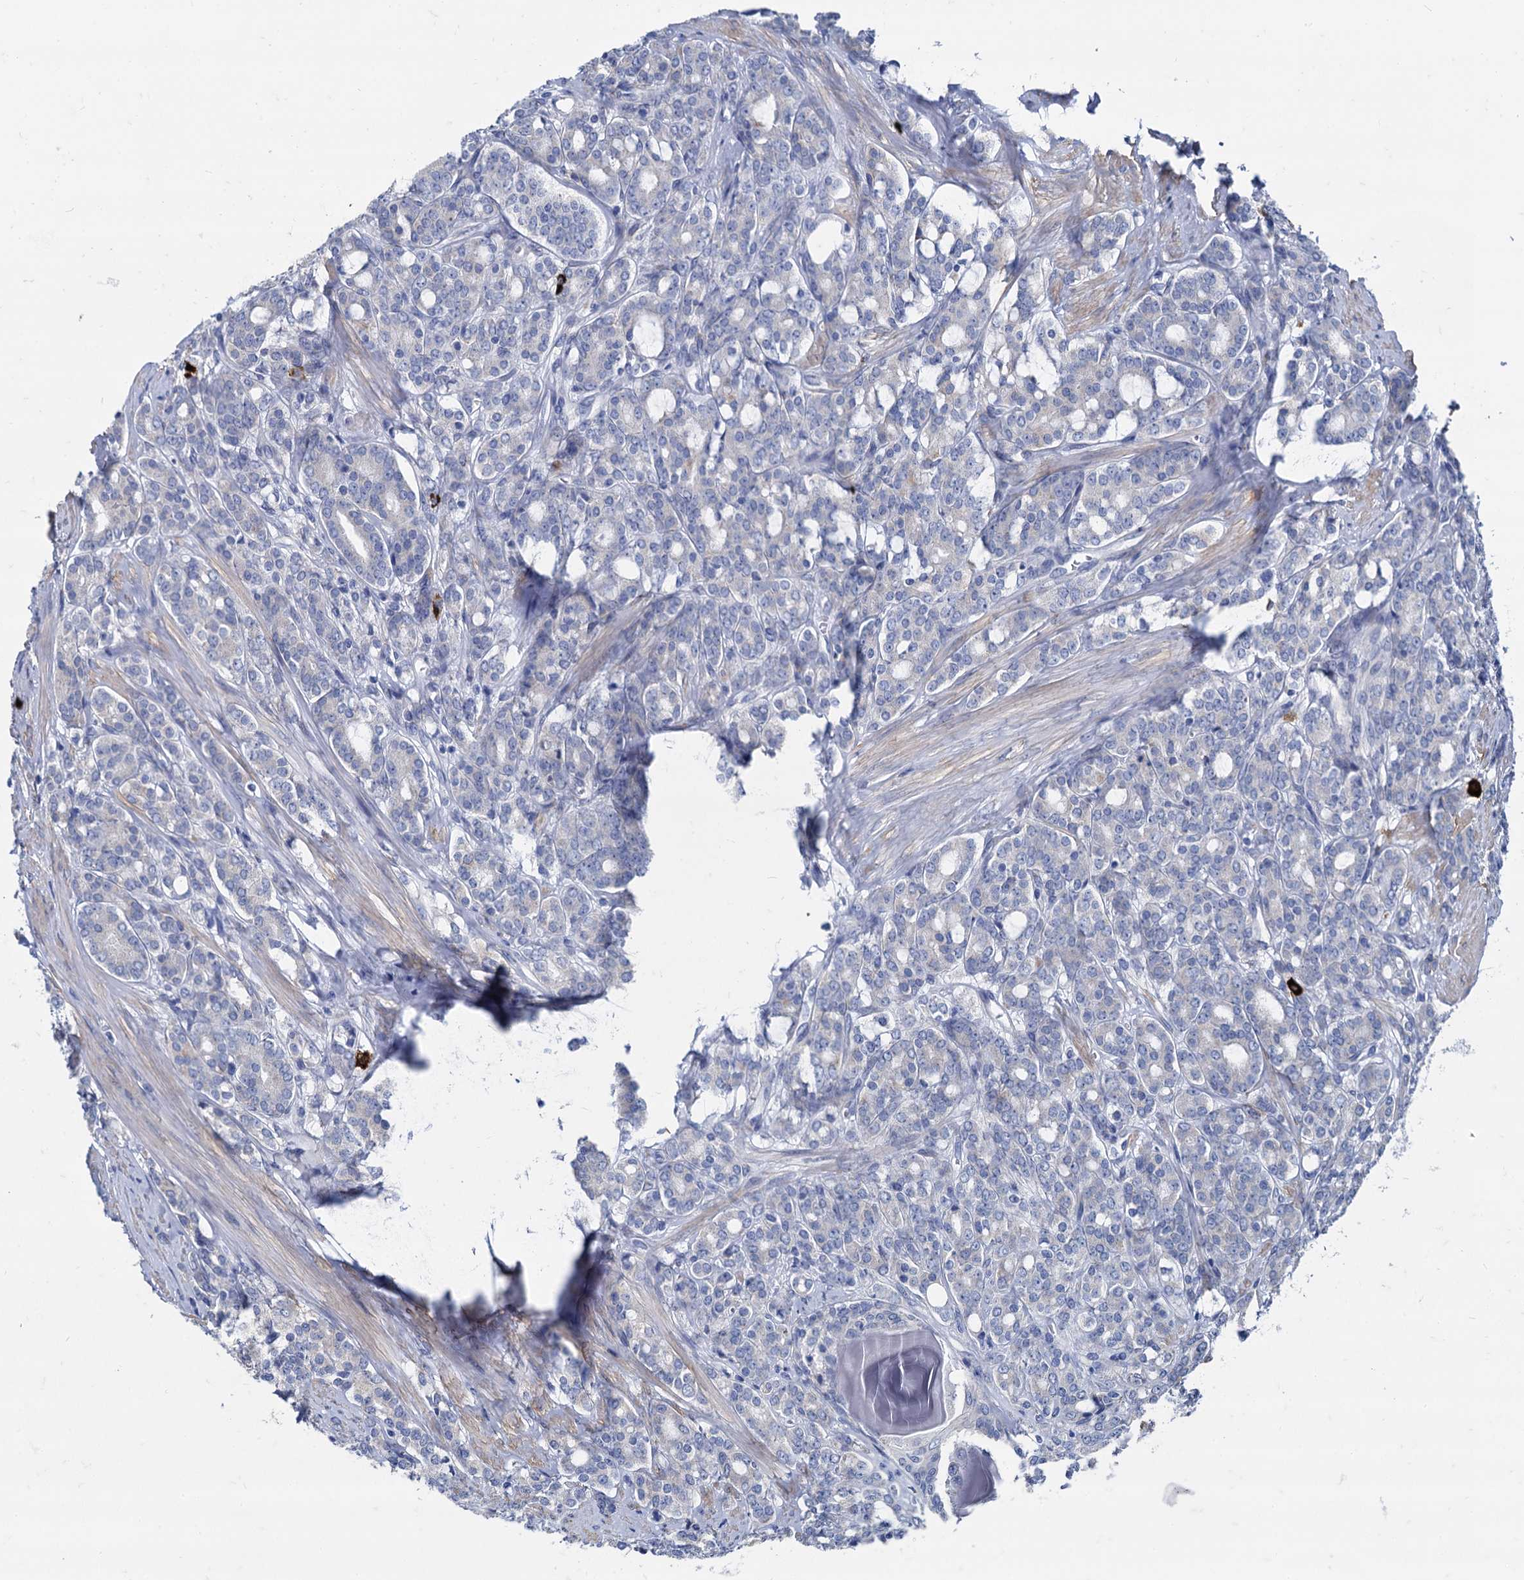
{"staining": {"intensity": "negative", "quantity": "none", "location": "none"}, "tissue": "prostate cancer", "cell_type": "Tumor cells", "image_type": "cancer", "snomed": [{"axis": "morphology", "description": "Adenocarcinoma, High grade"}, {"axis": "topography", "description": "Prostate"}], "caption": "The immunohistochemistry micrograph has no significant expression in tumor cells of prostate cancer (high-grade adenocarcinoma) tissue.", "gene": "FOXR2", "patient": {"sex": "male", "age": 62}}